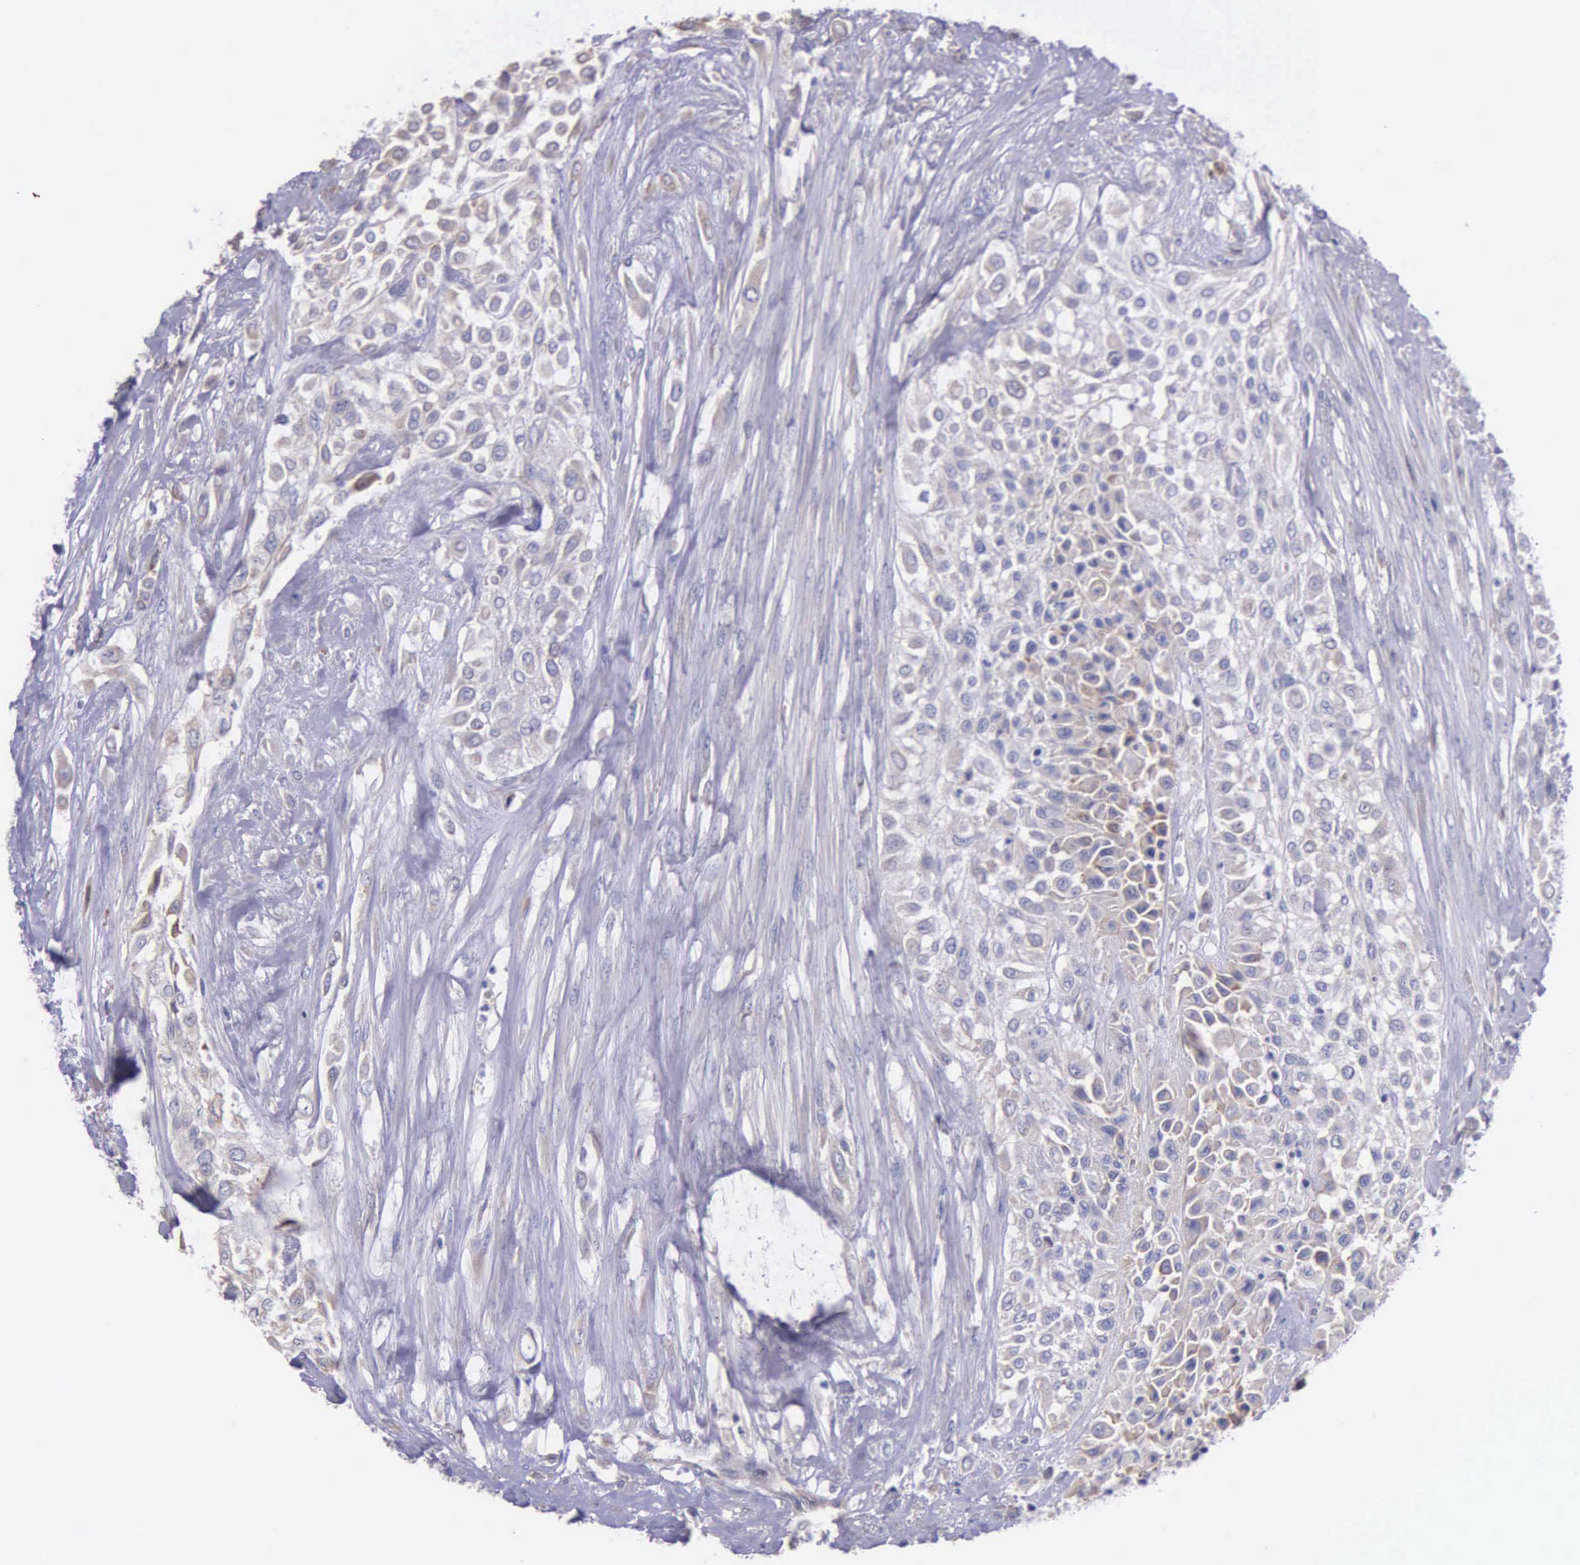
{"staining": {"intensity": "negative", "quantity": "none", "location": "none"}, "tissue": "urothelial cancer", "cell_type": "Tumor cells", "image_type": "cancer", "snomed": [{"axis": "morphology", "description": "Urothelial carcinoma, High grade"}, {"axis": "topography", "description": "Urinary bladder"}], "caption": "Immunohistochemistry (IHC) micrograph of high-grade urothelial carcinoma stained for a protein (brown), which reveals no staining in tumor cells.", "gene": "ZC3H12B", "patient": {"sex": "male", "age": 57}}